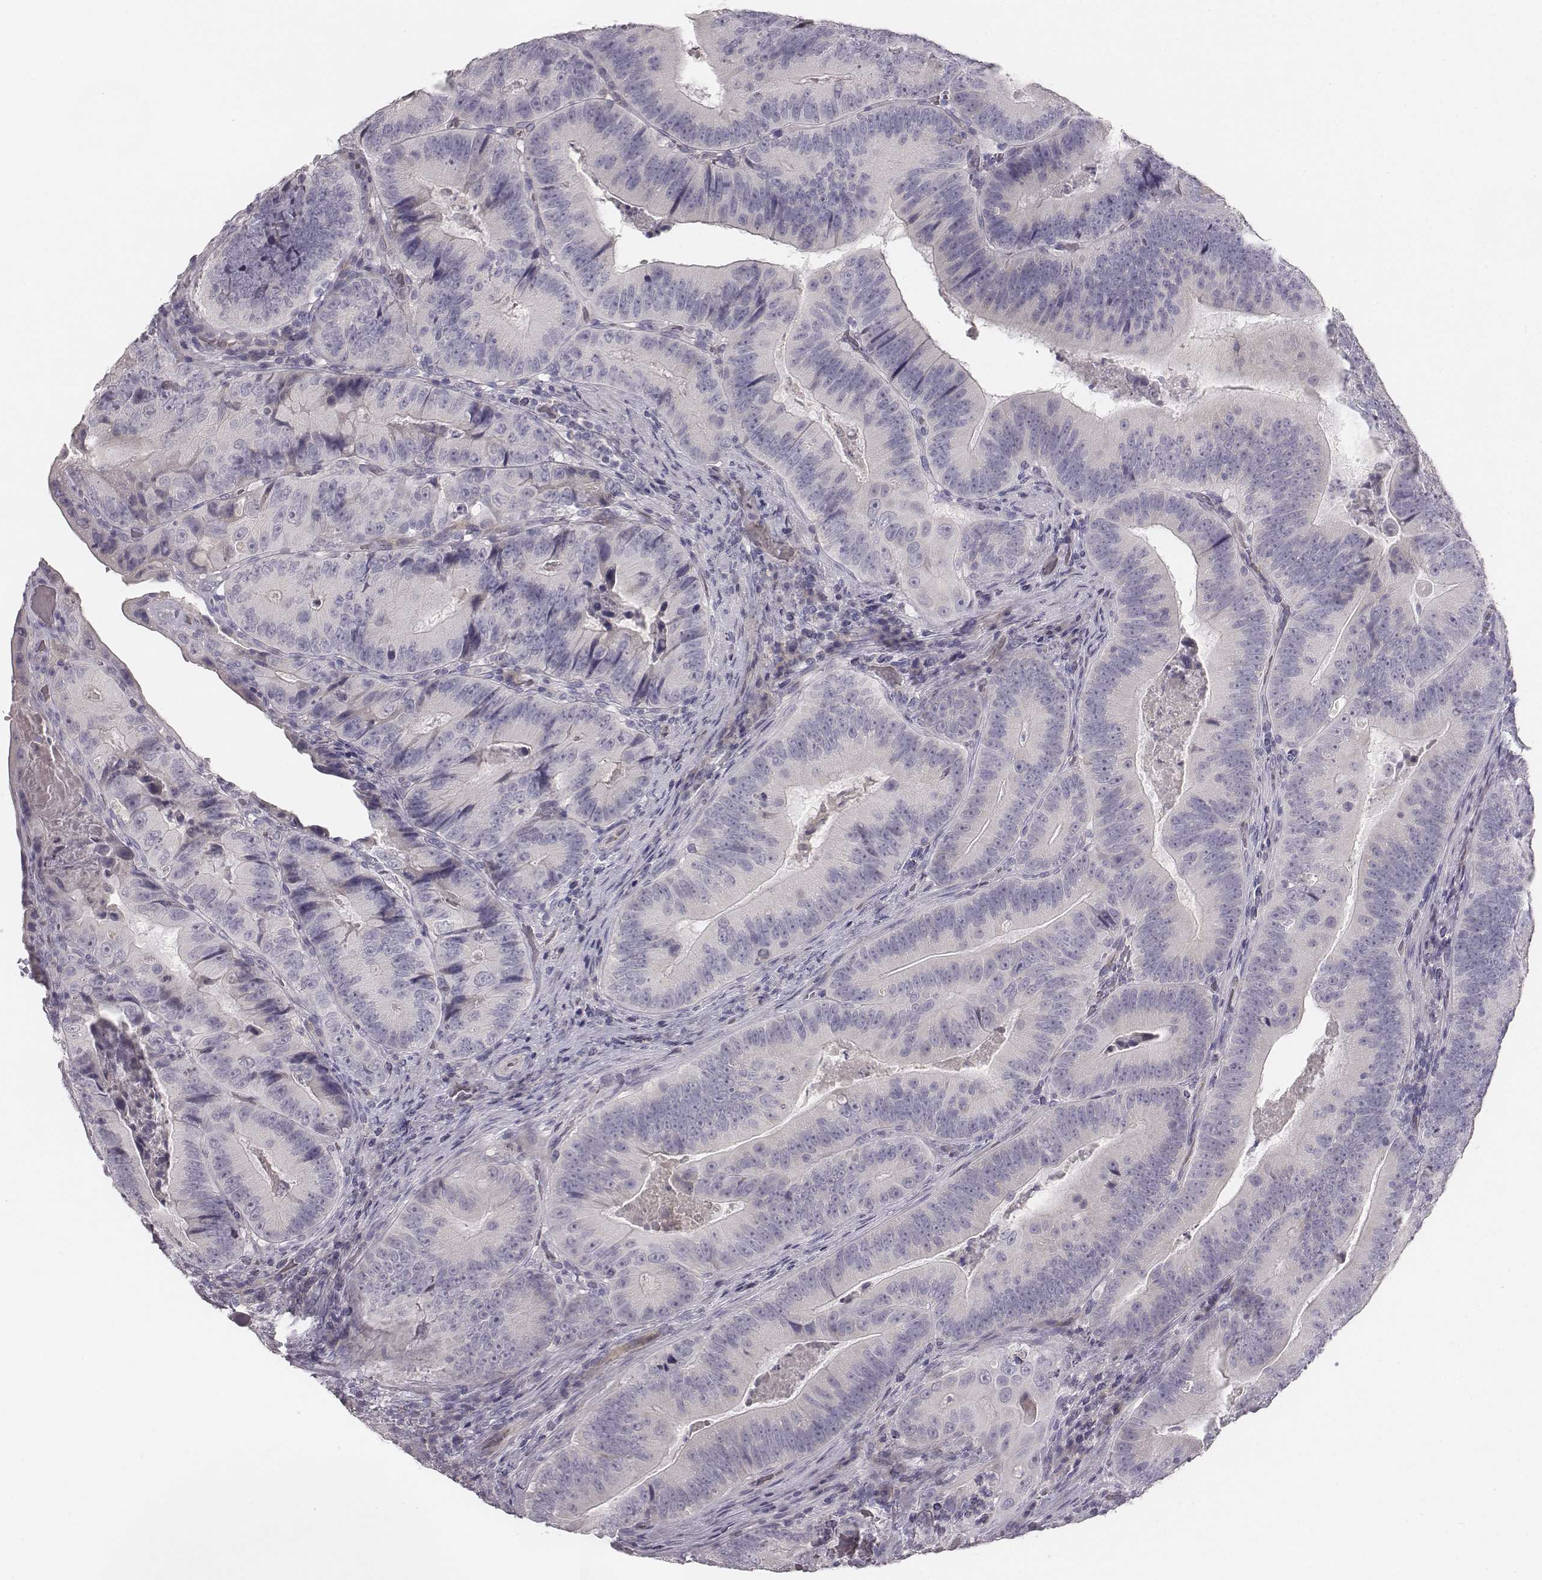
{"staining": {"intensity": "negative", "quantity": "none", "location": "none"}, "tissue": "colorectal cancer", "cell_type": "Tumor cells", "image_type": "cancer", "snomed": [{"axis": "morphology", "description": "Adenocarcinoma, NOS"}, {"axis": "topography", "description": "Colon"}], "caption": "A histopathology image of human adenocarcinoma (colorectal) is negative for staining in tumor cells.", "gene": "MYH6", "patient": {"sex": "female", "age": 86}}